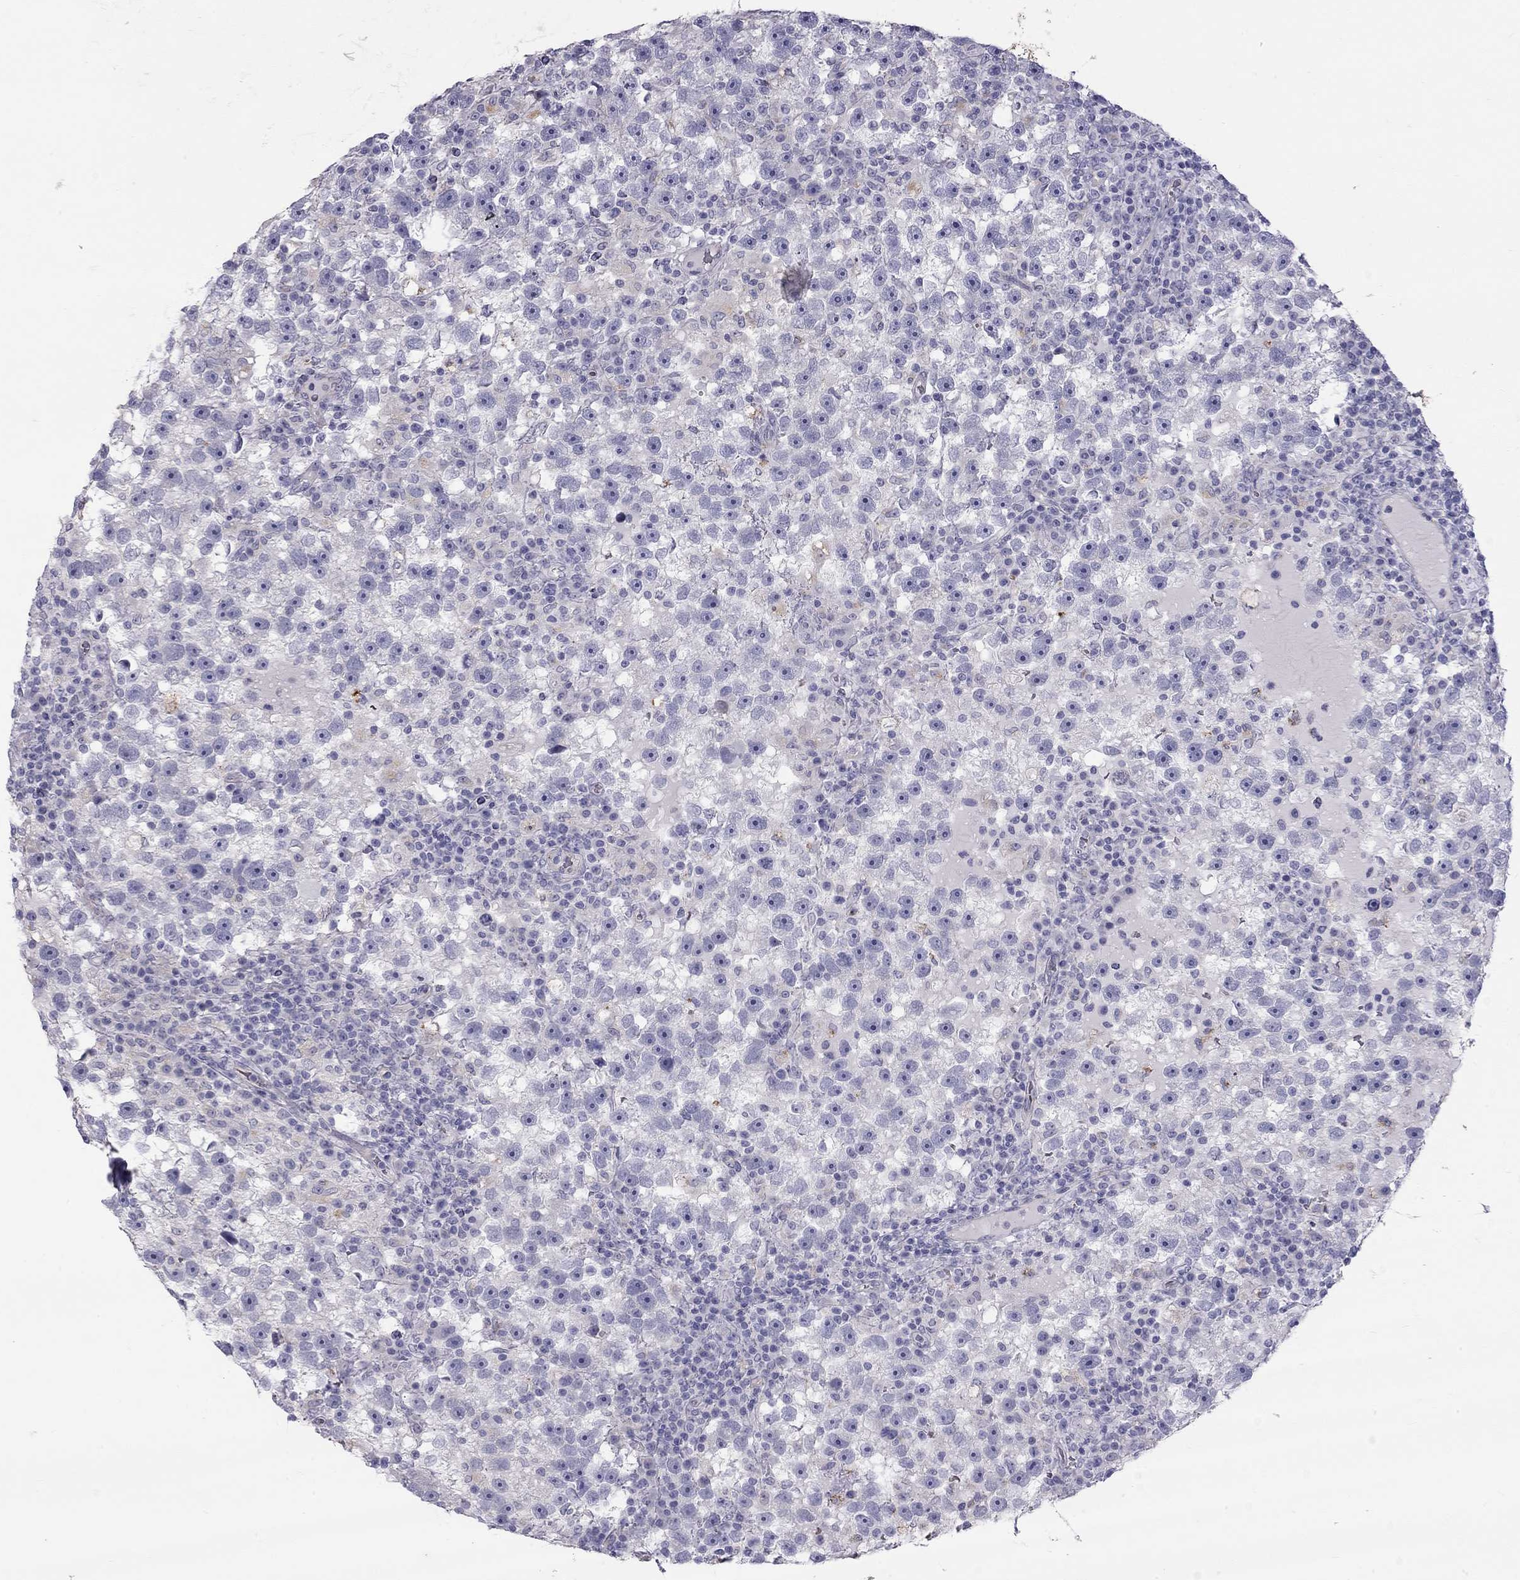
{"staining": {"intensity": "negative", "quantity": "none", "location": "none"}, "tissue": "testis cancer", "cell_type": "Tumor cells", "image_type": "cancer", "snomed": [{"axis": "morphology", "description": "Seminoma, NOS"}, {"axis": "topography", "description": "Testis"}], "caption": "A histopathology image of testis cancer (seminoma) stained for a protein exhibits no brown staining in tumor cells.", "gene": "TDRD6", "patient": {"sex": "male", "age": 47}}